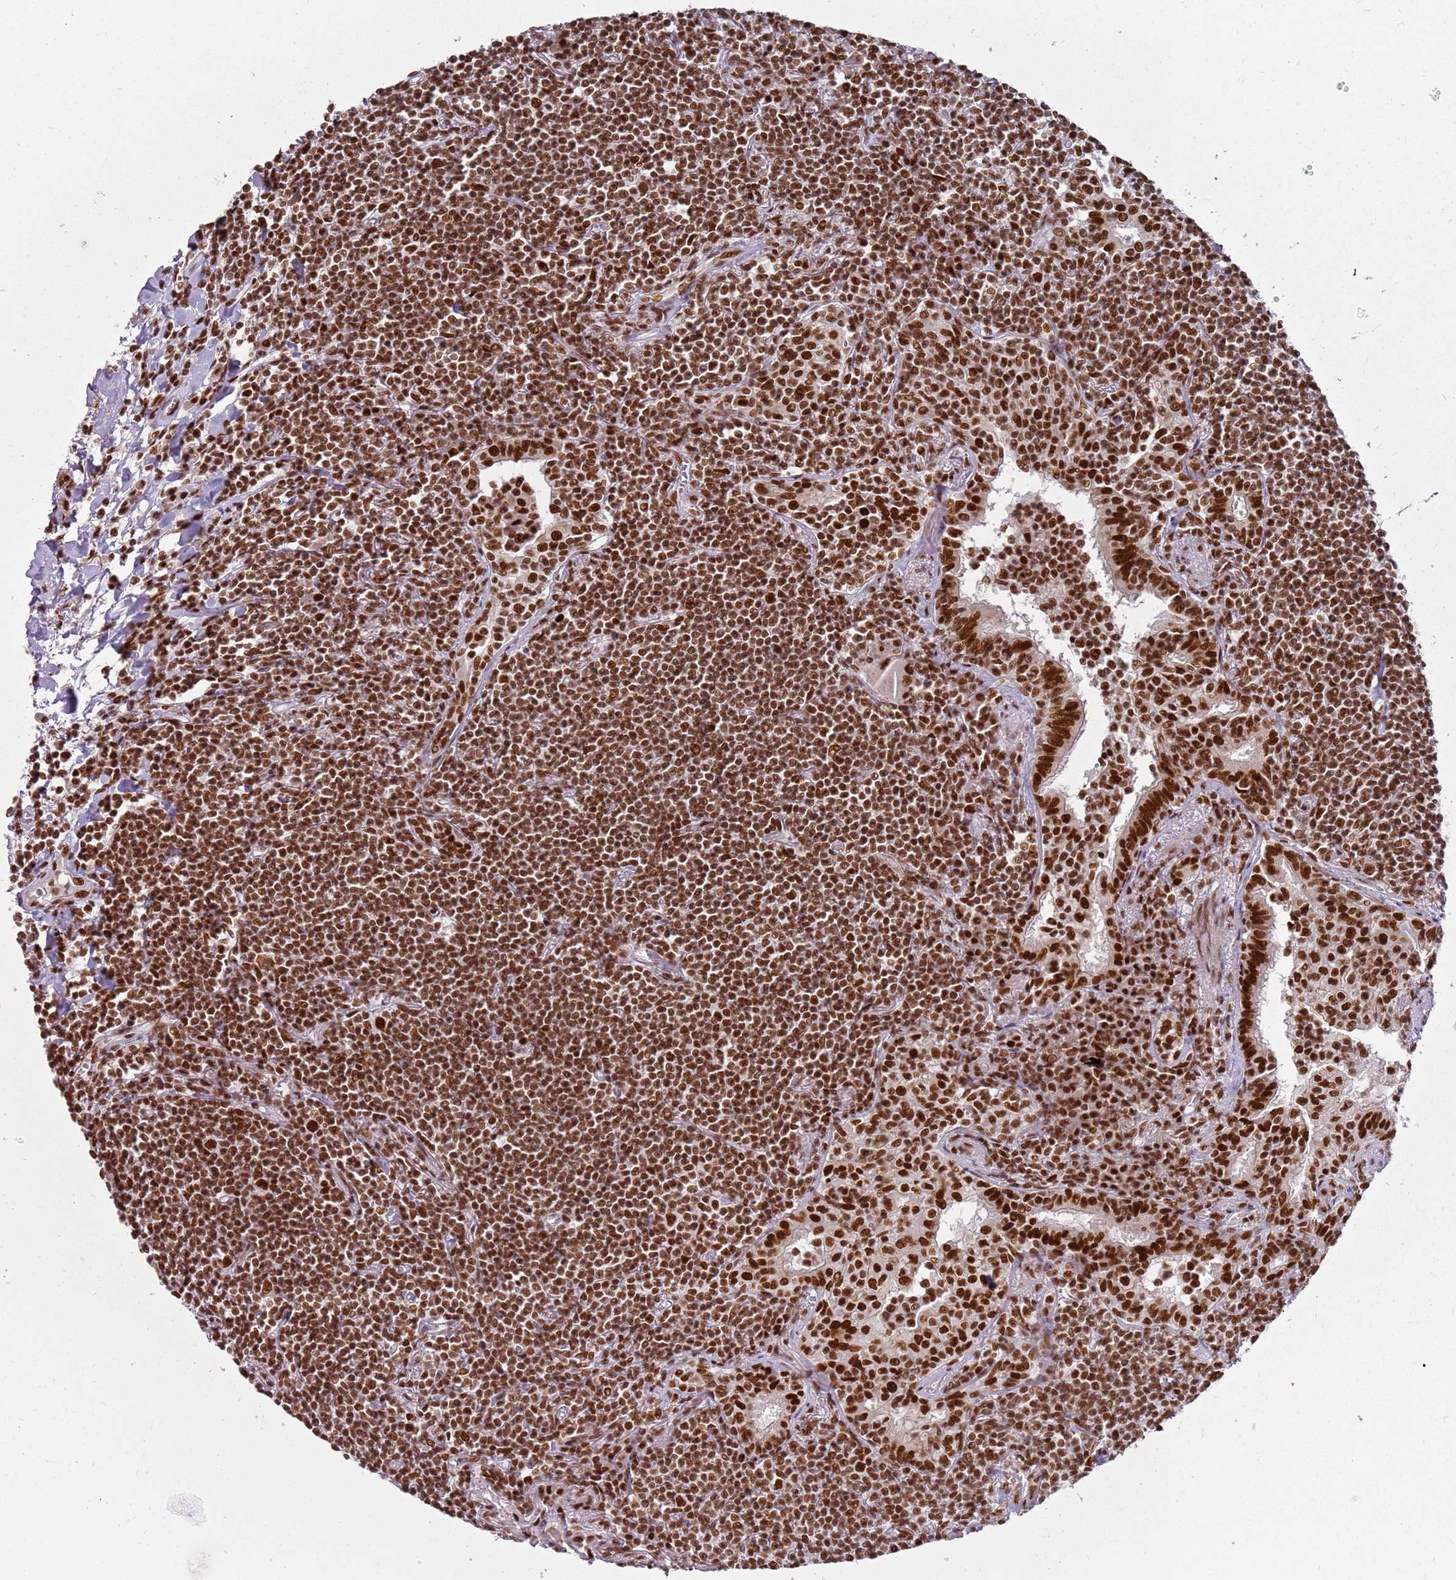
{"staining": {"intensity": "strong", "quantity": ">75%", "location": "nuclear"}, "tissue": "lymphoma", "cell_type": "Tumor cells", "image_type": "cancer", "snomed": [{"axis": "morphology", "description": "Malignant lymphoma, non-Hodgkin's type, Low grade"}, {"axis": "topography", "description": "Lung"}], "caption": "Tumor cells show strong nuclear positivity in approximately >75% of cells in low-grade malignant lymphoma, non-Hodgkin's type.", "gene": "TENT4A", "patient": {"sex": "female", "age": 71}}